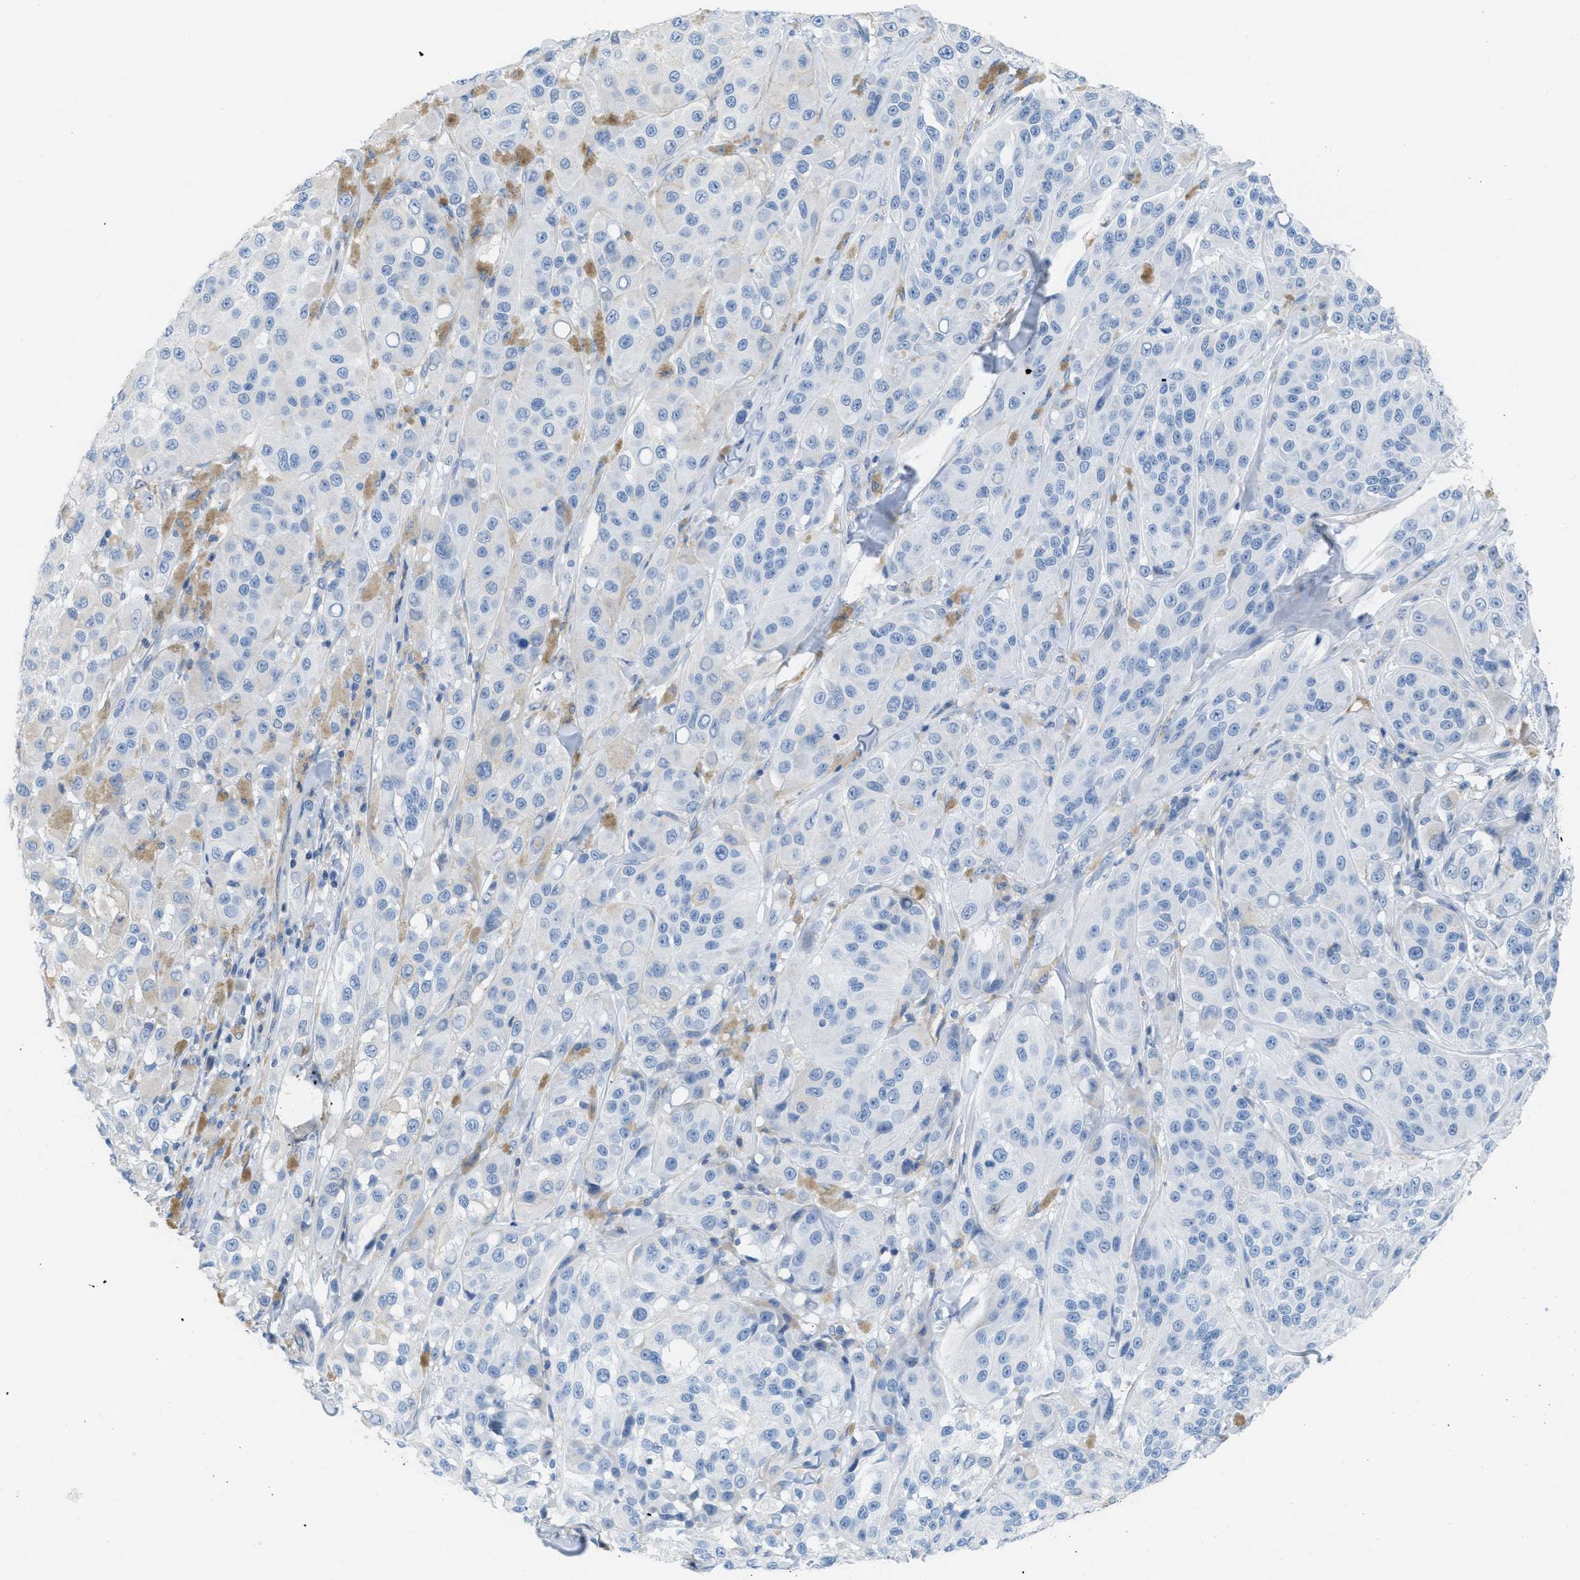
{"staining": {"intensity": "negative", "quantity": "none", "location": "none"}, "tissue": "melanoma", "cell_type": "Tumor cells", "image_type": "cancer", "snomed": [{"axis": "morphology", "description": "Malignant melanoma, NOS"}, {"axis": "topography", "description": "Skin"}], "caption": "Immunohistochemistry (IHC) of human melanoma reveals no positivity in tumor cells. (DAB (3,3'-diaminobenzidine) immunohistochemistry (IHC) visualized using brightfield microscopy, high magnification).", "gene": "ASGR1", "patient": {"sex": "male", "age": 84}}